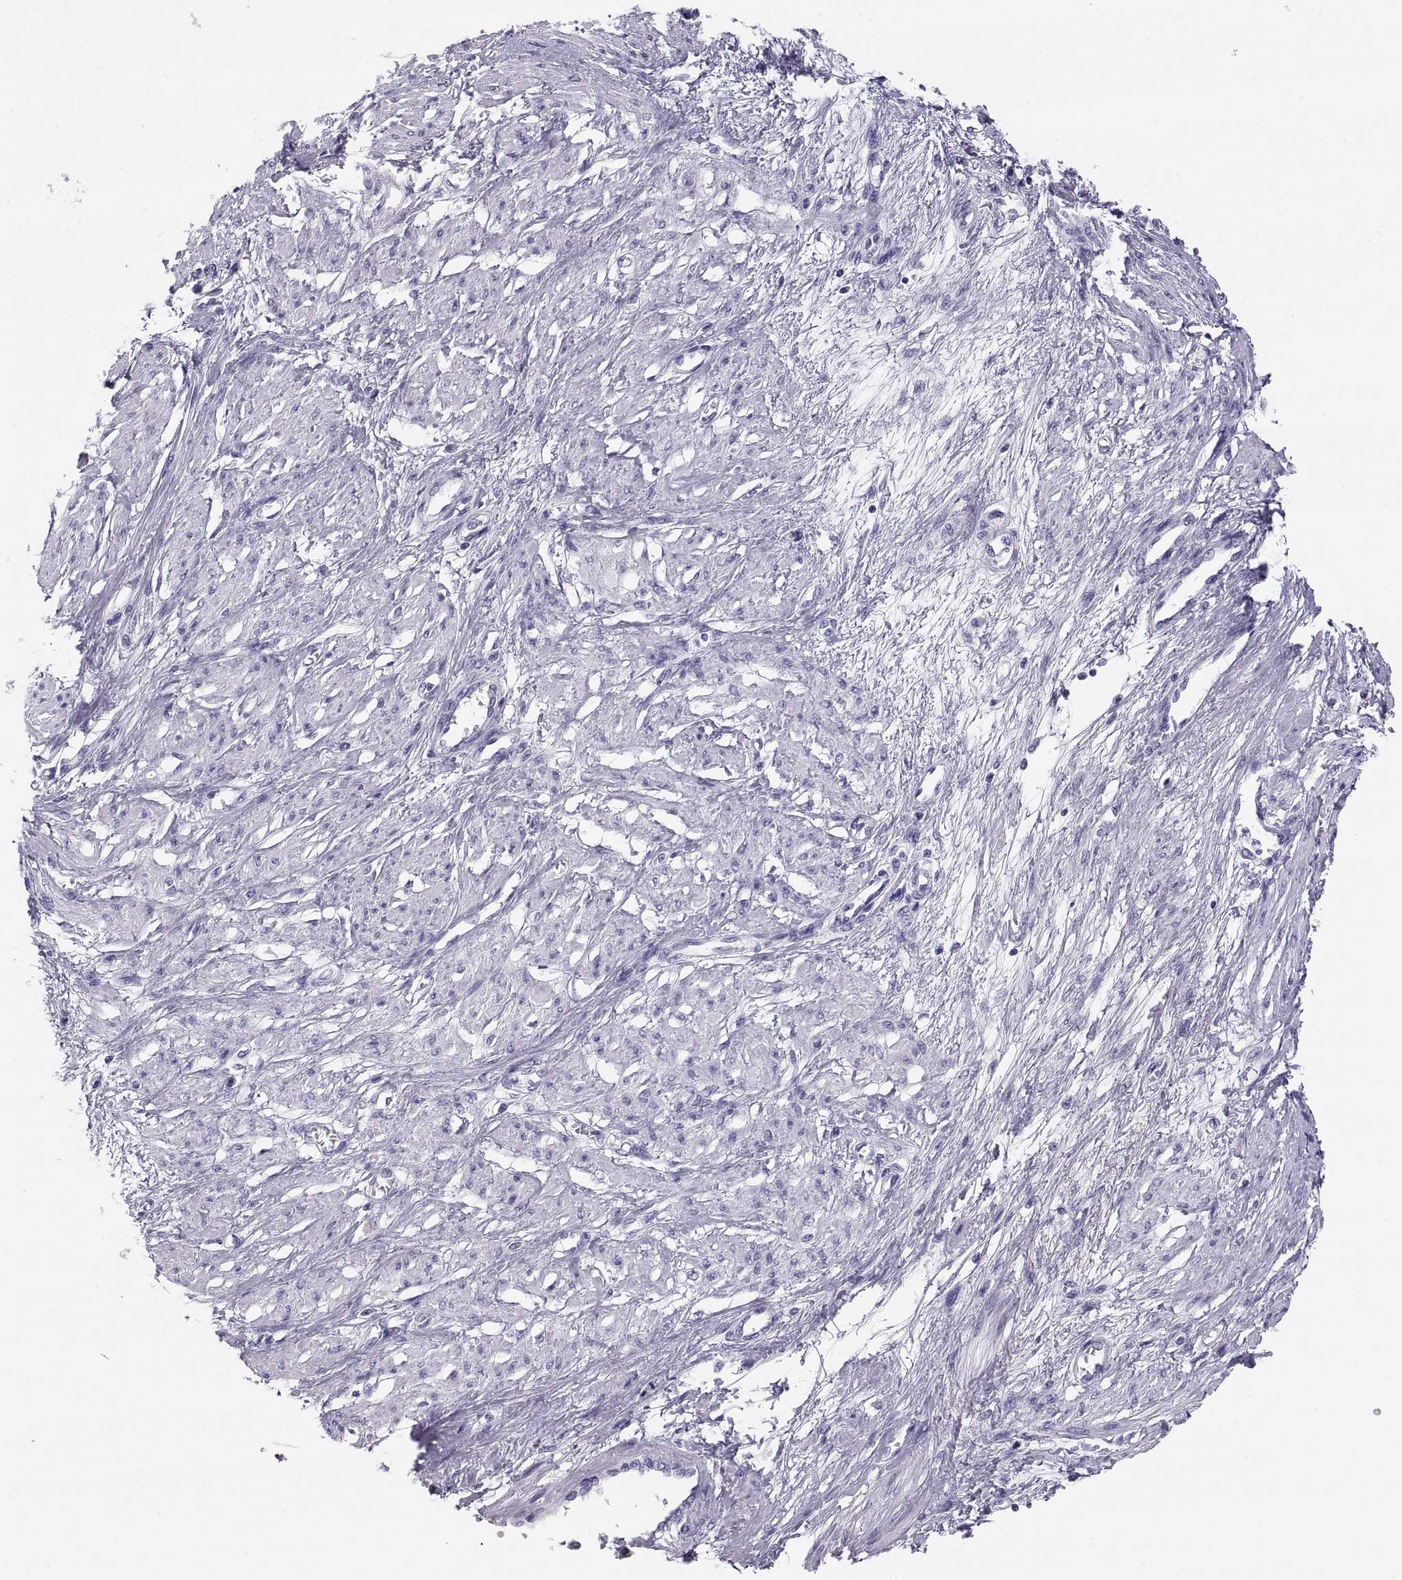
{"staining": {"intensity": "negative", "quantity": "none", "location": "none"}, "tissue": "smooth muscle", "cell_type": "Smooth muscle cells", "image_type": "normal", "snomed": [{"axis": "morphology", "description": "Normal tissue, NOS"}, {"axis": "topography", "description": "Smooth muscle"}, {"axis": "topography", "description": "Uterus"}], "caption": "Photomicrograph shows no protein staining in smooth muscle cells of normal smooth muscle.", "gene": "PAX2", "patient": {"sex": "female", "age": 39}}